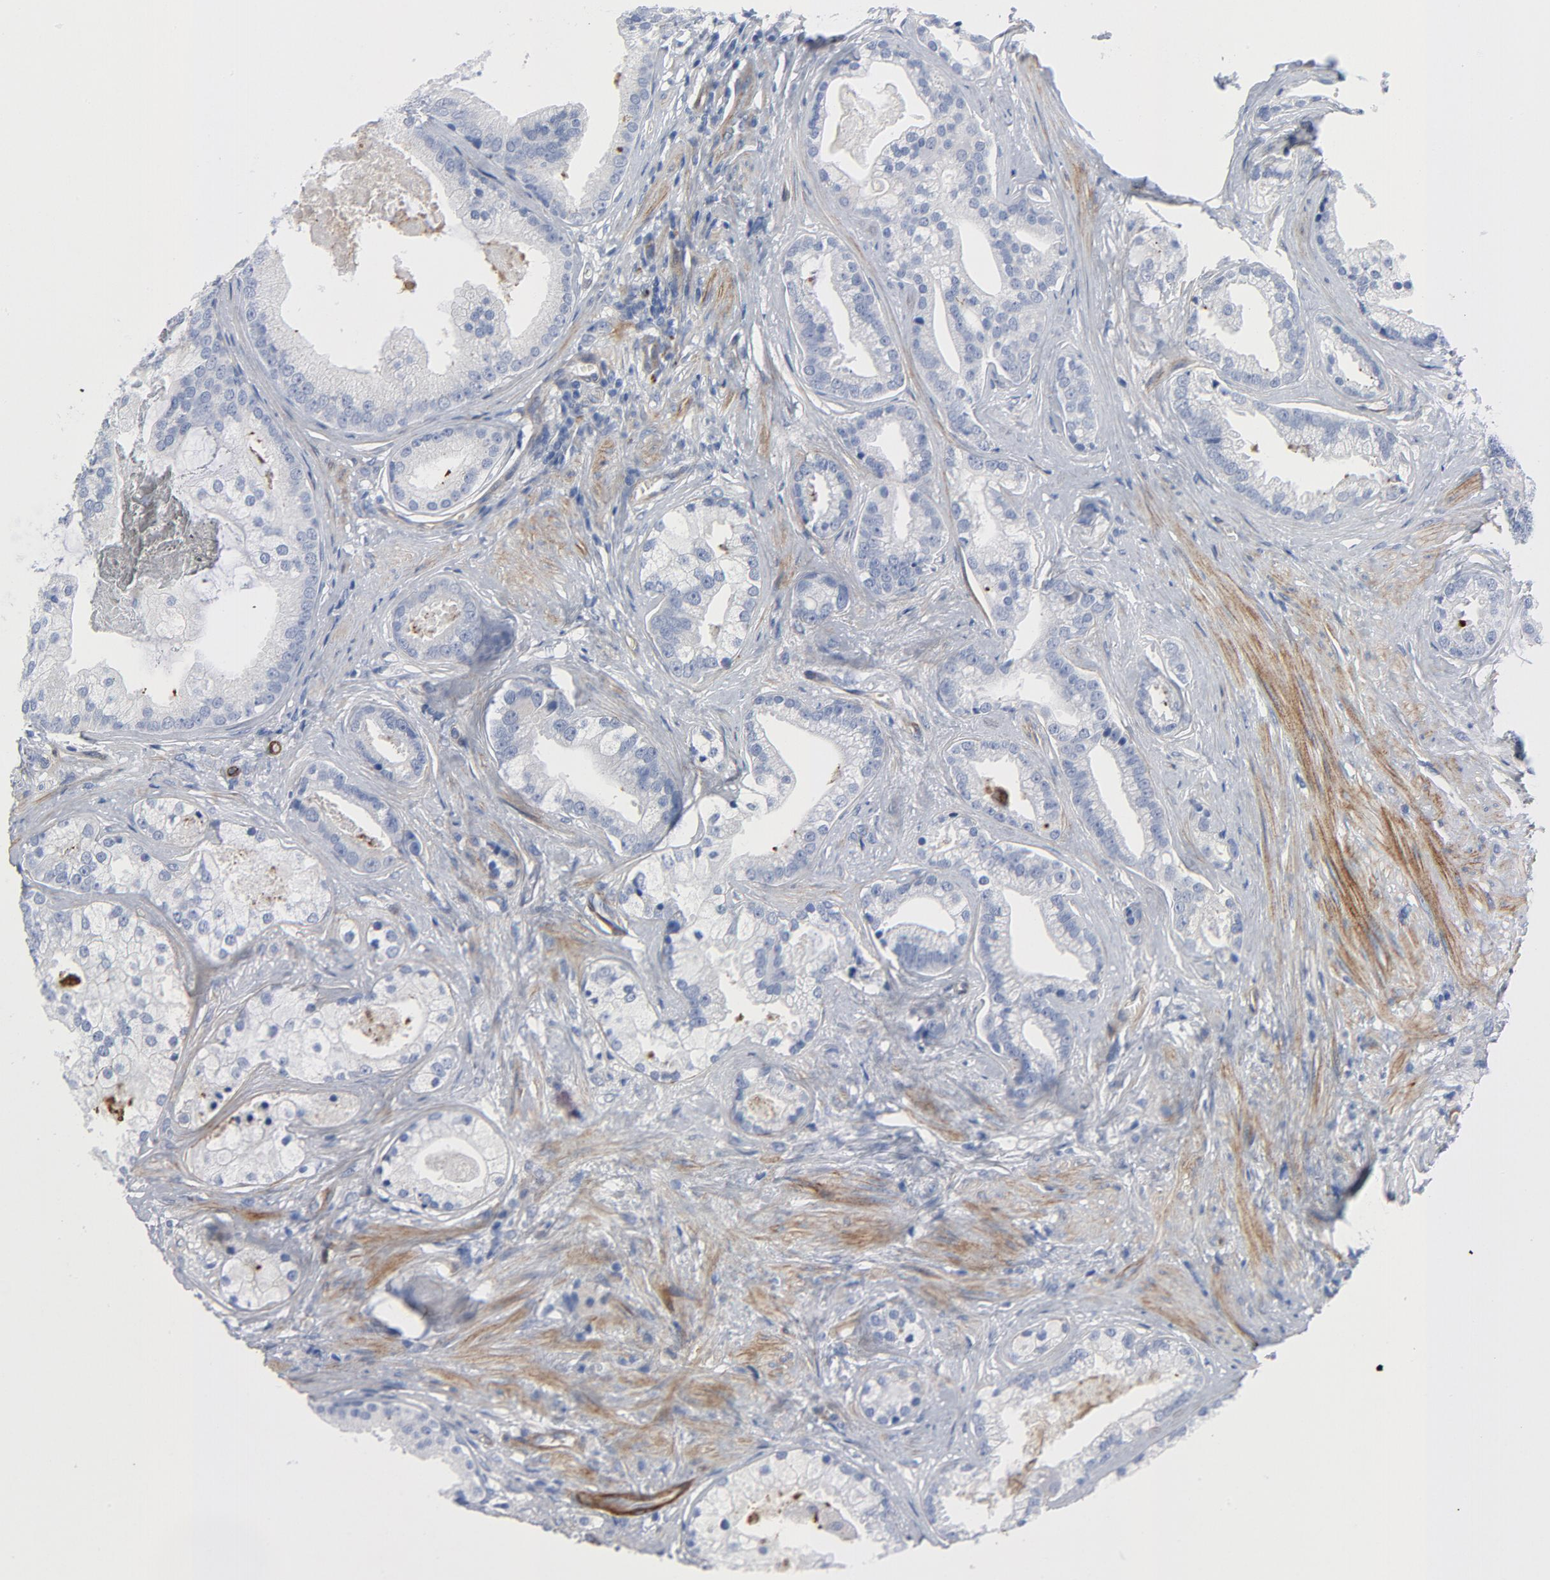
{"staining": {"intensity": "negative", "quantity": "none", "location": "none"}, "tissue": "prostate cancer", "cell_type": "Tumor cells", "image_type": "cancer", "snomed": [{"axis": "morphology", "description": "Adenocarcinoma, Low grade"}, {"axis": "topography", "description": "Prostate"}], "caption": "The immunohistochemistry (IHC) image has no significant expression in tumor cells of prostate adenocarcinoma (low-grade) tissue.", "gene": "LAMC1", "patient": {"sex": "male", "age": 58}}